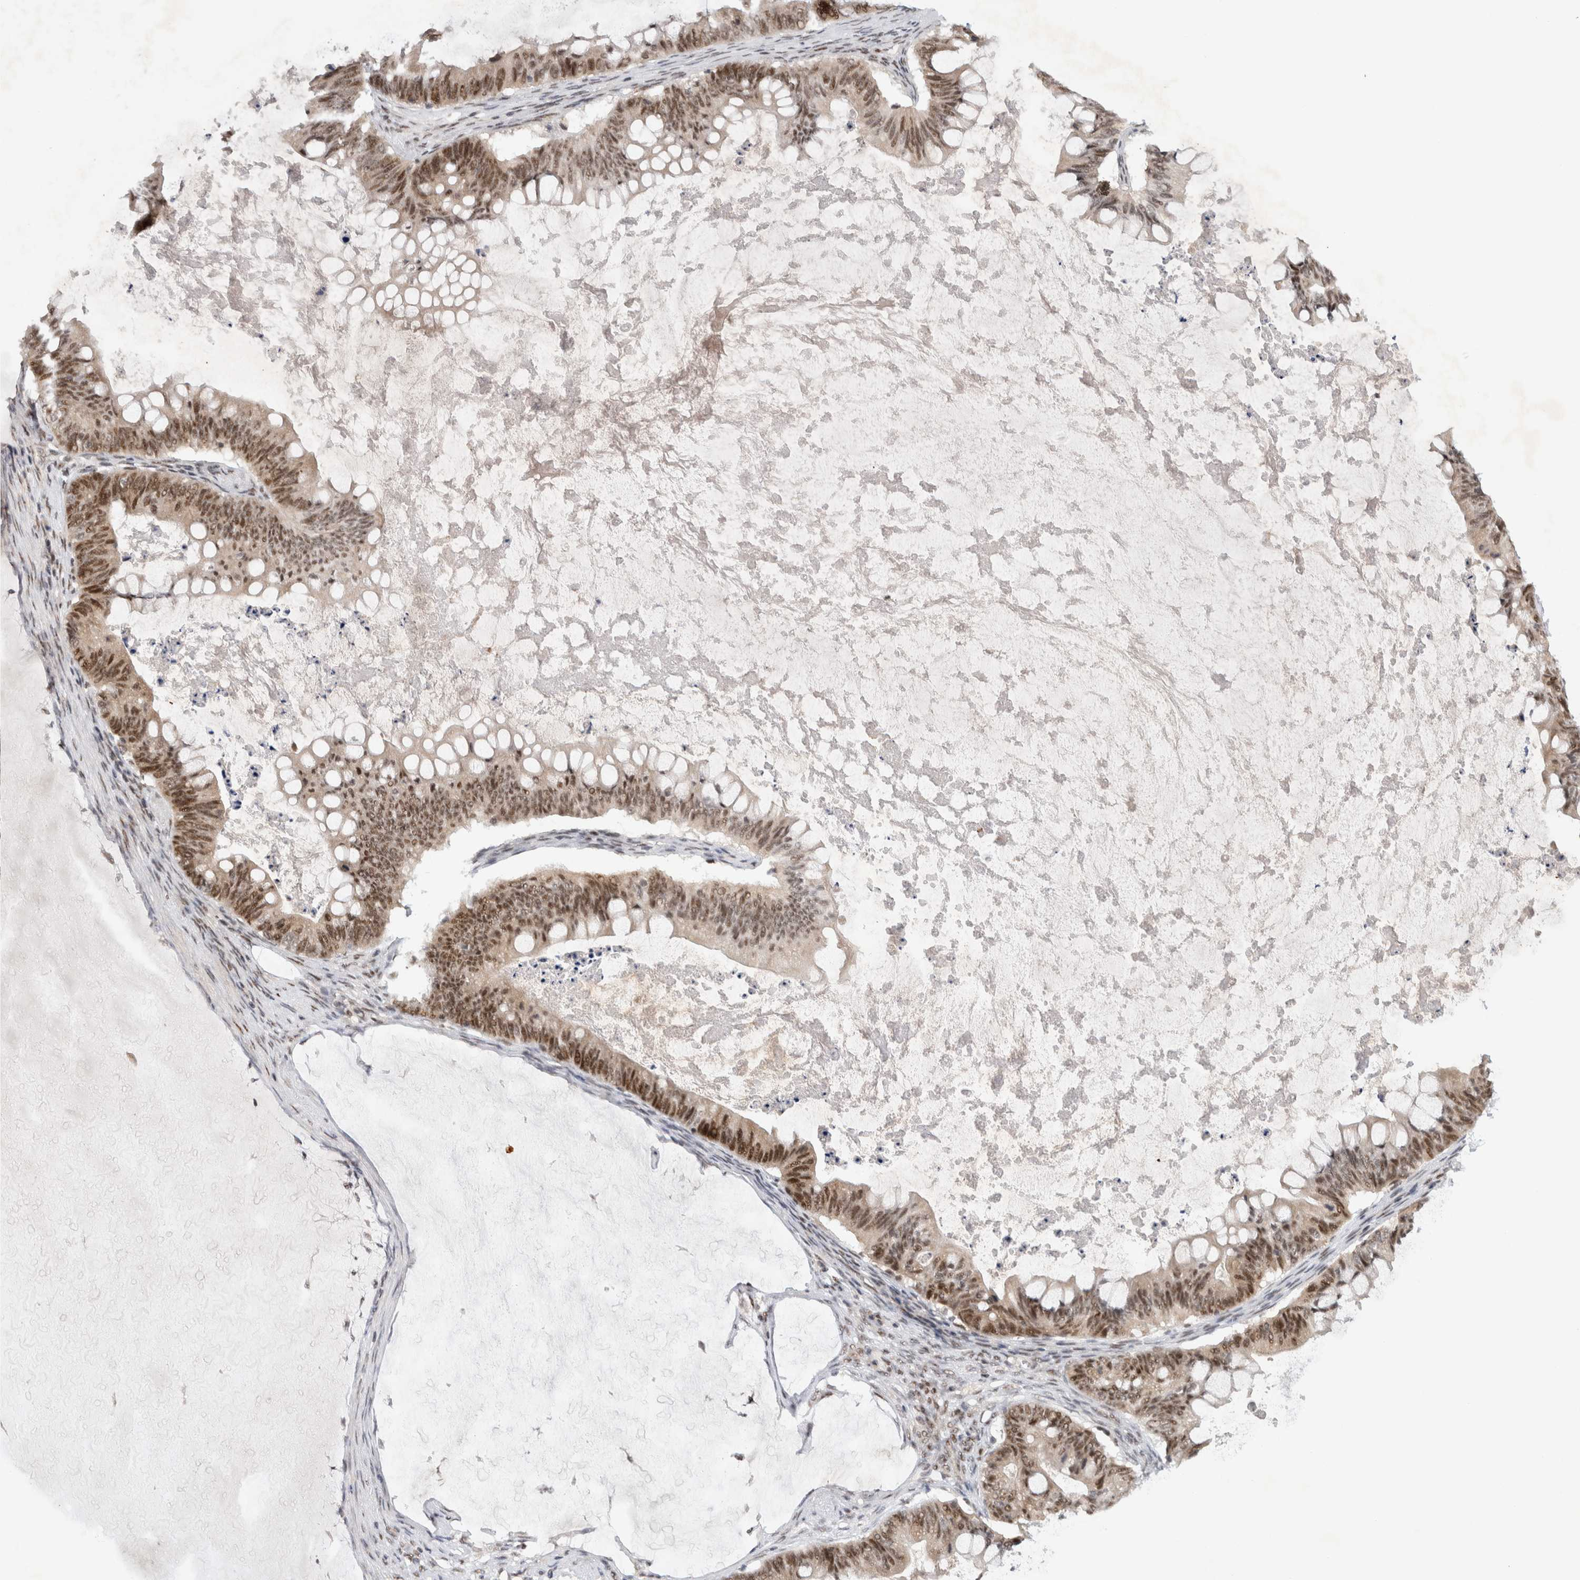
{"staining": {"intensity": "moderate", "quantity": ">75%", "location": "nuclear"}, "tissue": "ovarian cancer", "cell_type": "Tumor cells", "image_type": "cancer", "snomed": [{"axis": "morphology", "description": "Cystadenocarcinoma, mucinous, NOS"}, {"axis": "topography", "description": "Ovary"}], "caption": "Immunohistochemistry of ovarian mucinous cystadenocarcinoma demonstrates medium levels of moderate nuclear positivity in approximately >75% of tumor cells.", "gene": "HESX1", "patient": {"sex": "female", "age": 61}}